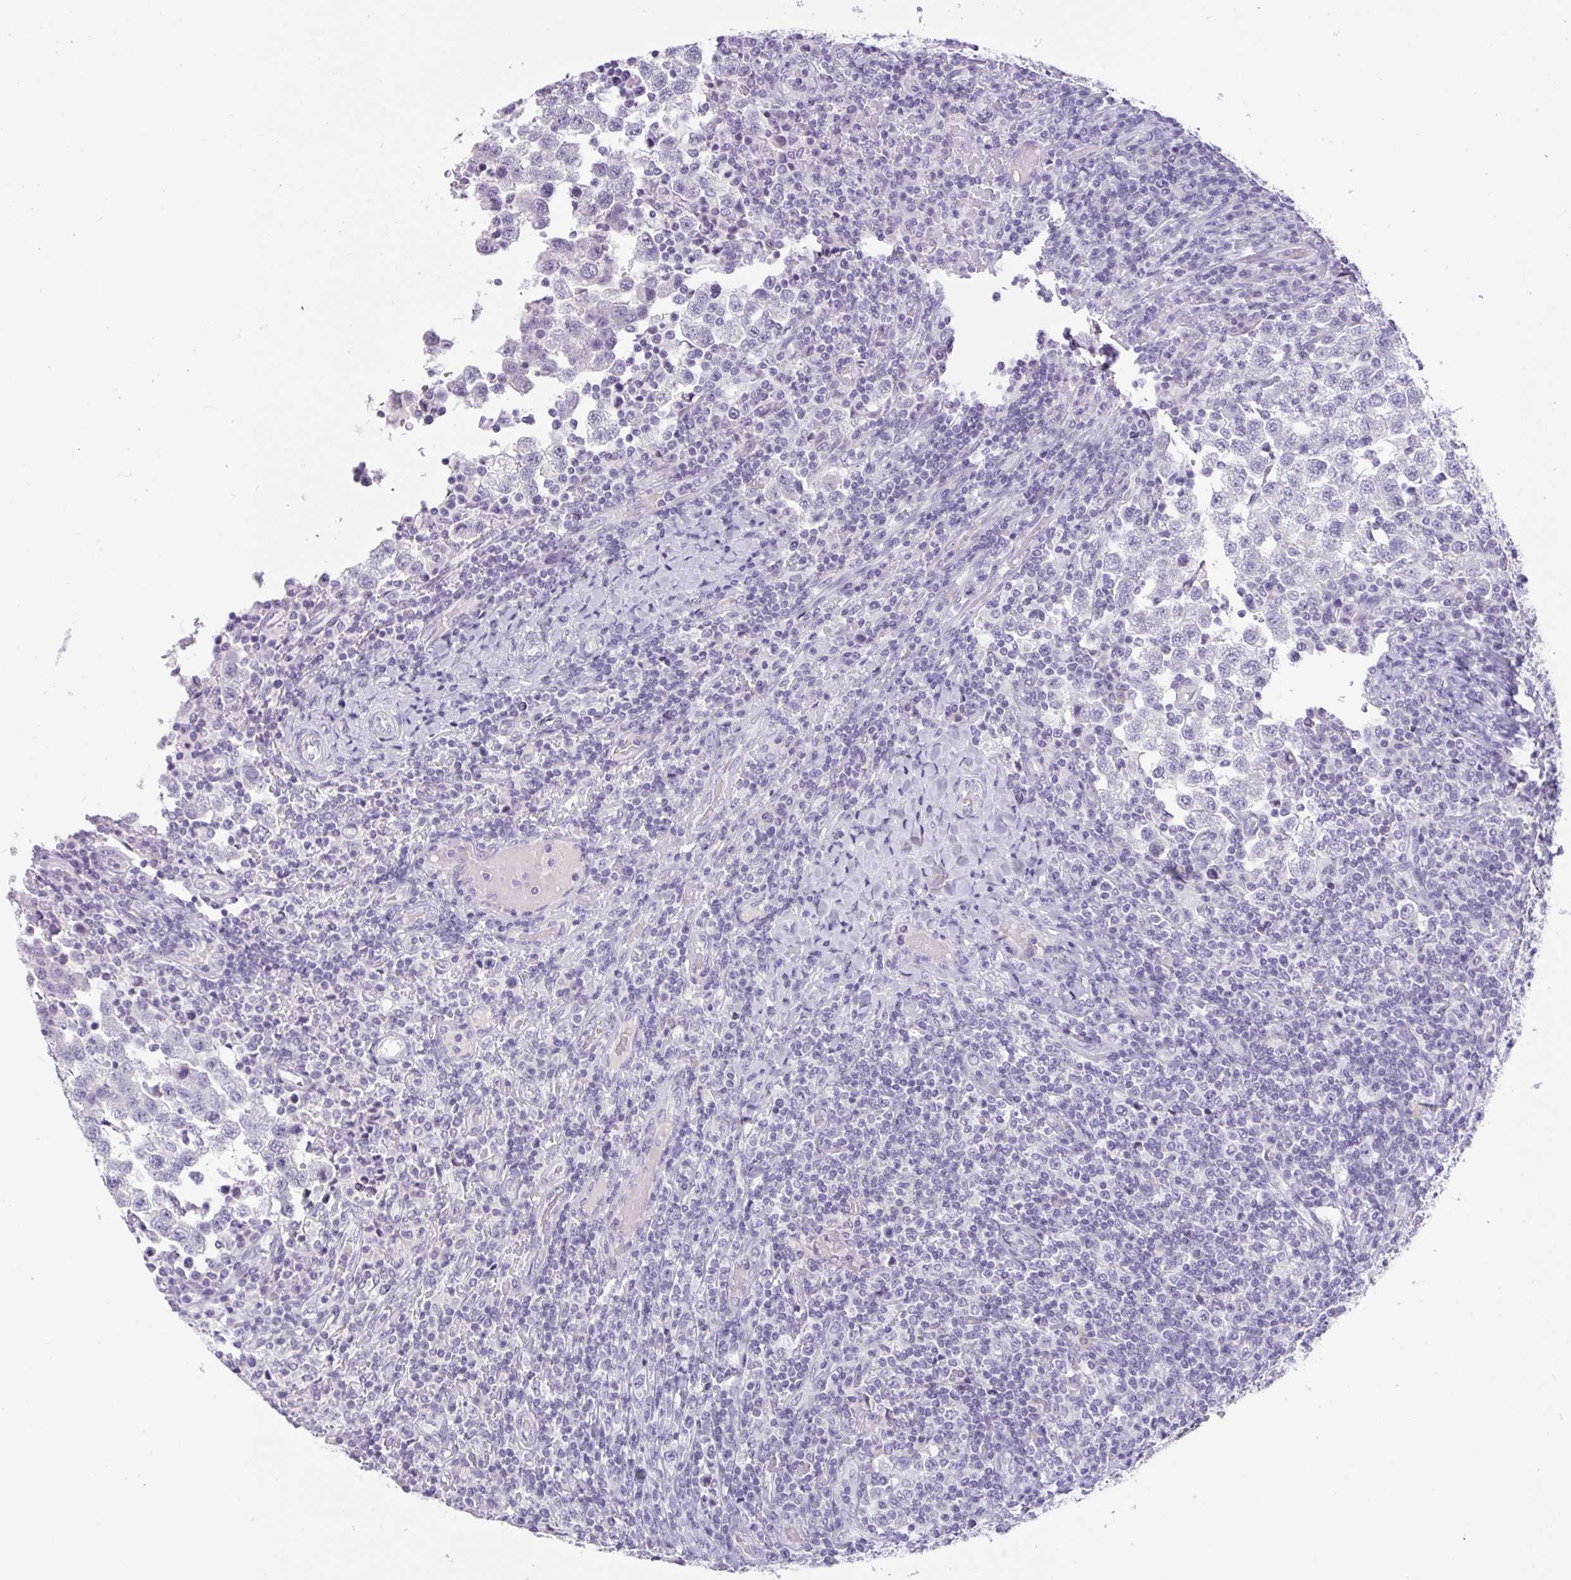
{"staining": {"intensity": "negative", "quantity": "none", "location": "none"}, "tissue": "testis cancer", "cell_type": "Tumor cells", "image_type": "cancer", "snomed": [{"axis": "morphology", "description": "Seminoma, NOS"}, {"axis": "topography", "description": "Testis"}], "caption": "This is an immunohistochemistry micrograph of testis cancer. There is no expression in tumor cells.", "gene": "CTSE", "patient": {"sex": "male", "age": 34}}